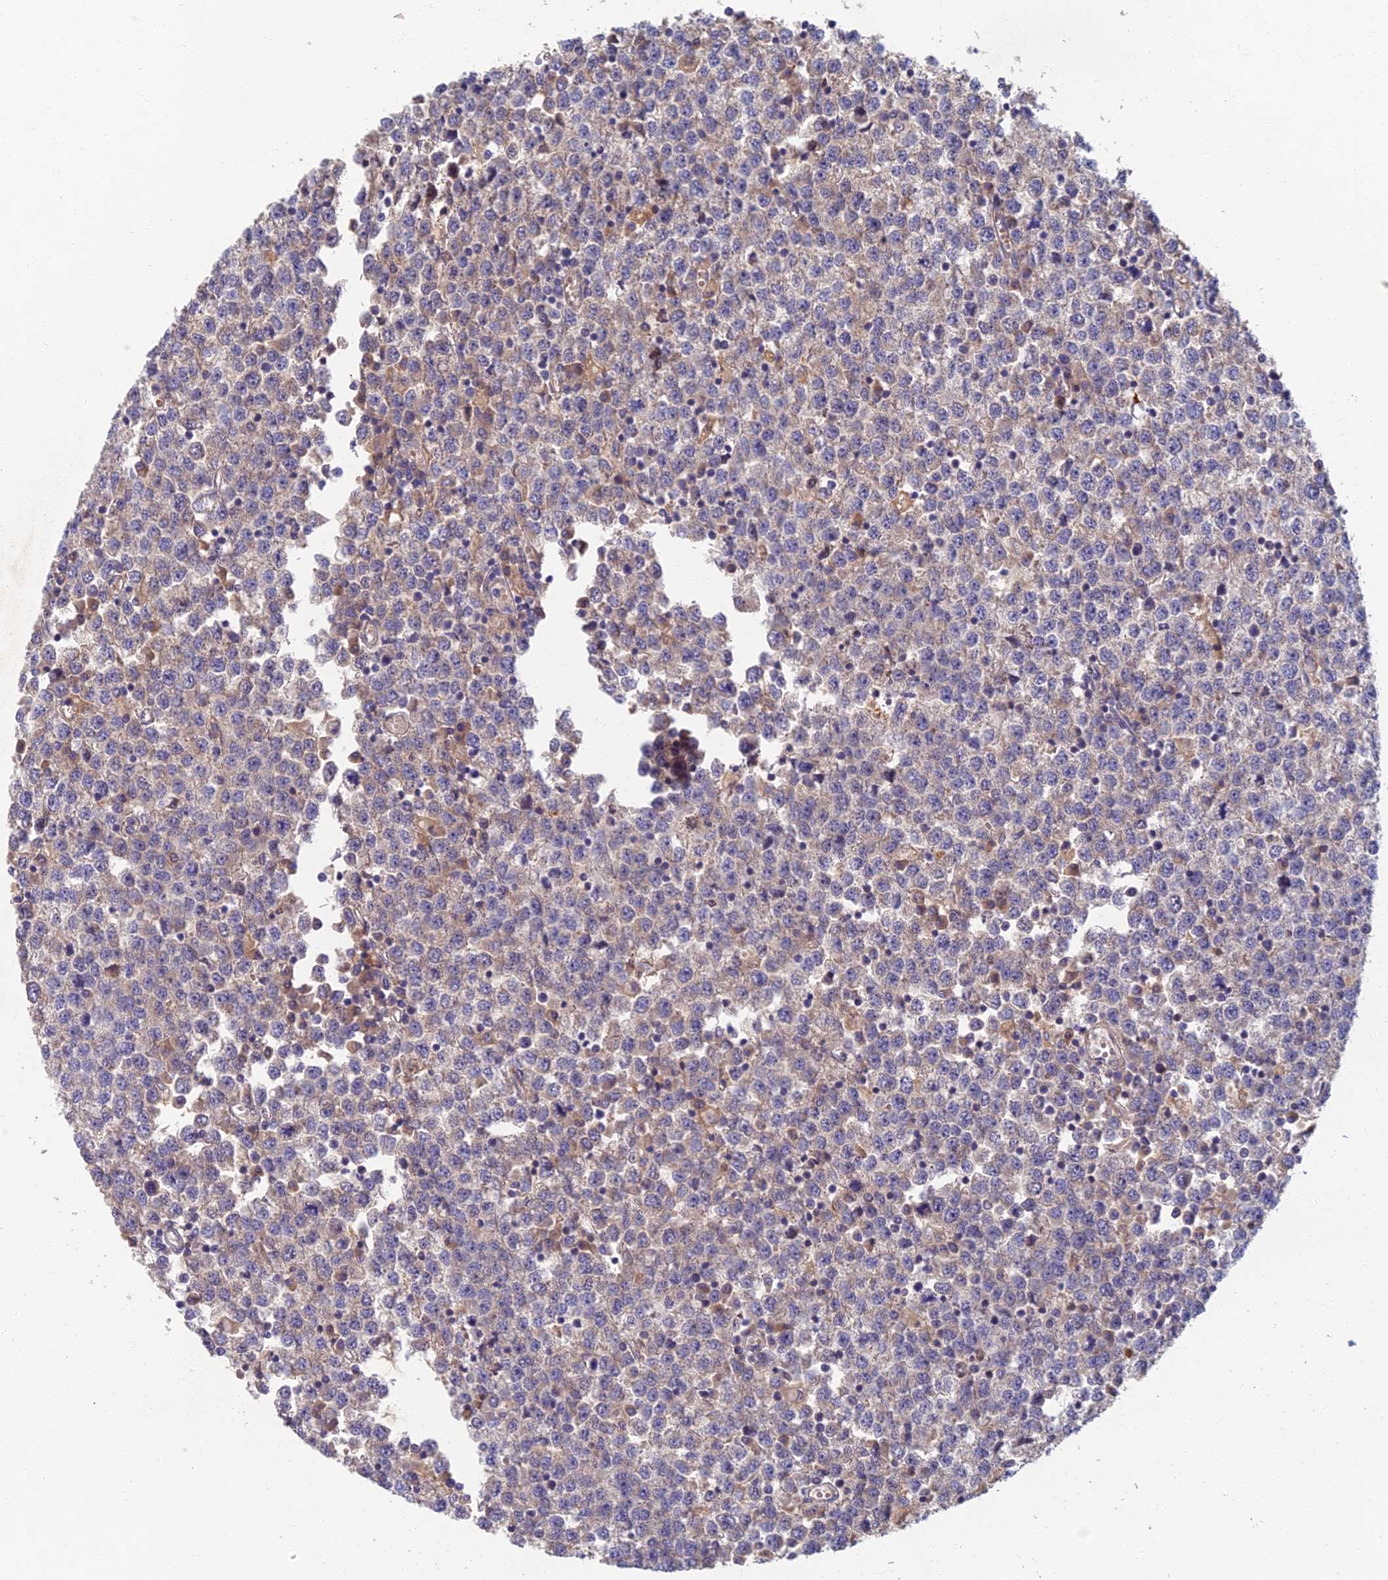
{"staining": {"intensity": "weak", "quantity": "<25%", "location": "cytoplasmic/membranous"}, "tissue": "testis cancer", "cell_type": "Tumor cells", "image_type": "cancer", "snomed": [{"axis": "morphology", "description": "Seminoma, NOS"}, {"axis": "topography", "description": "Testis"}], "caption": "This photomicrograph is of testis cancer (seminoma) stained with immunohistochemistry to label a protein in brown with the nuclei are counter-stained blue. There is no positivity in tumor cells. (DAB immunohistochemistry visualized using brightfield microscopy, high magnification).", "gene": "SOGA1", "patient": {"sex": "male", "age": 65}}